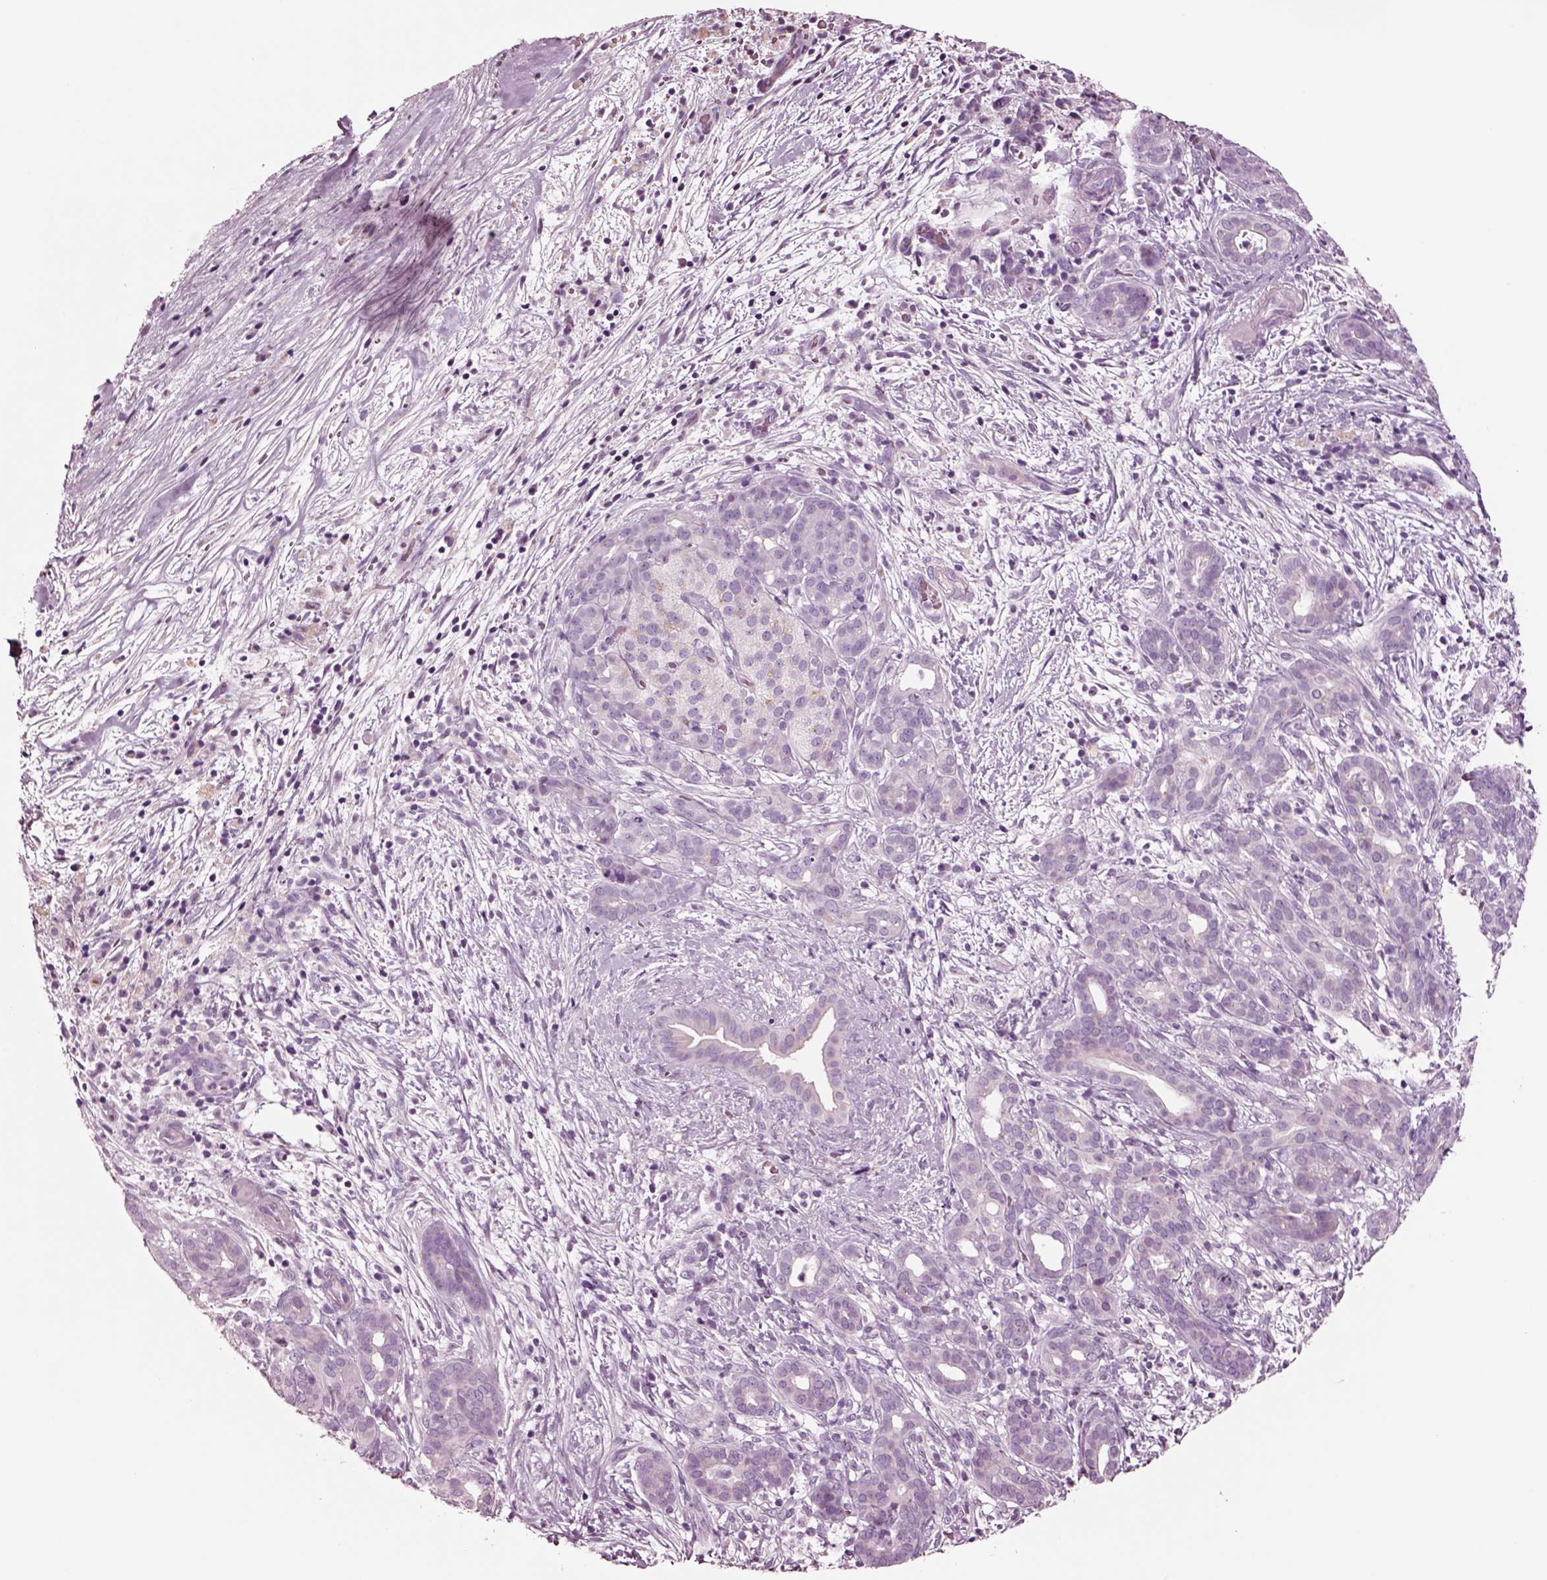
{"staining": {"intensity": "negative", "quantity": "none", "location": "none"}, "tissue": "pancreatic cancer", "cell_type": "Tumor cells", "image_type": "cancer", "snomed": [{"axis": "morphology", "description": "Adenocarcinoma, NOS"}, {"axis": "topography", "description": "Pancreas"}], "caption": "A histopathology image of human pancreatic cancer (adenocarcinoma) is negative for staining in tumor cells.", "gene": "NMRK2", "patient": {"sex": "male", "age": 44}}